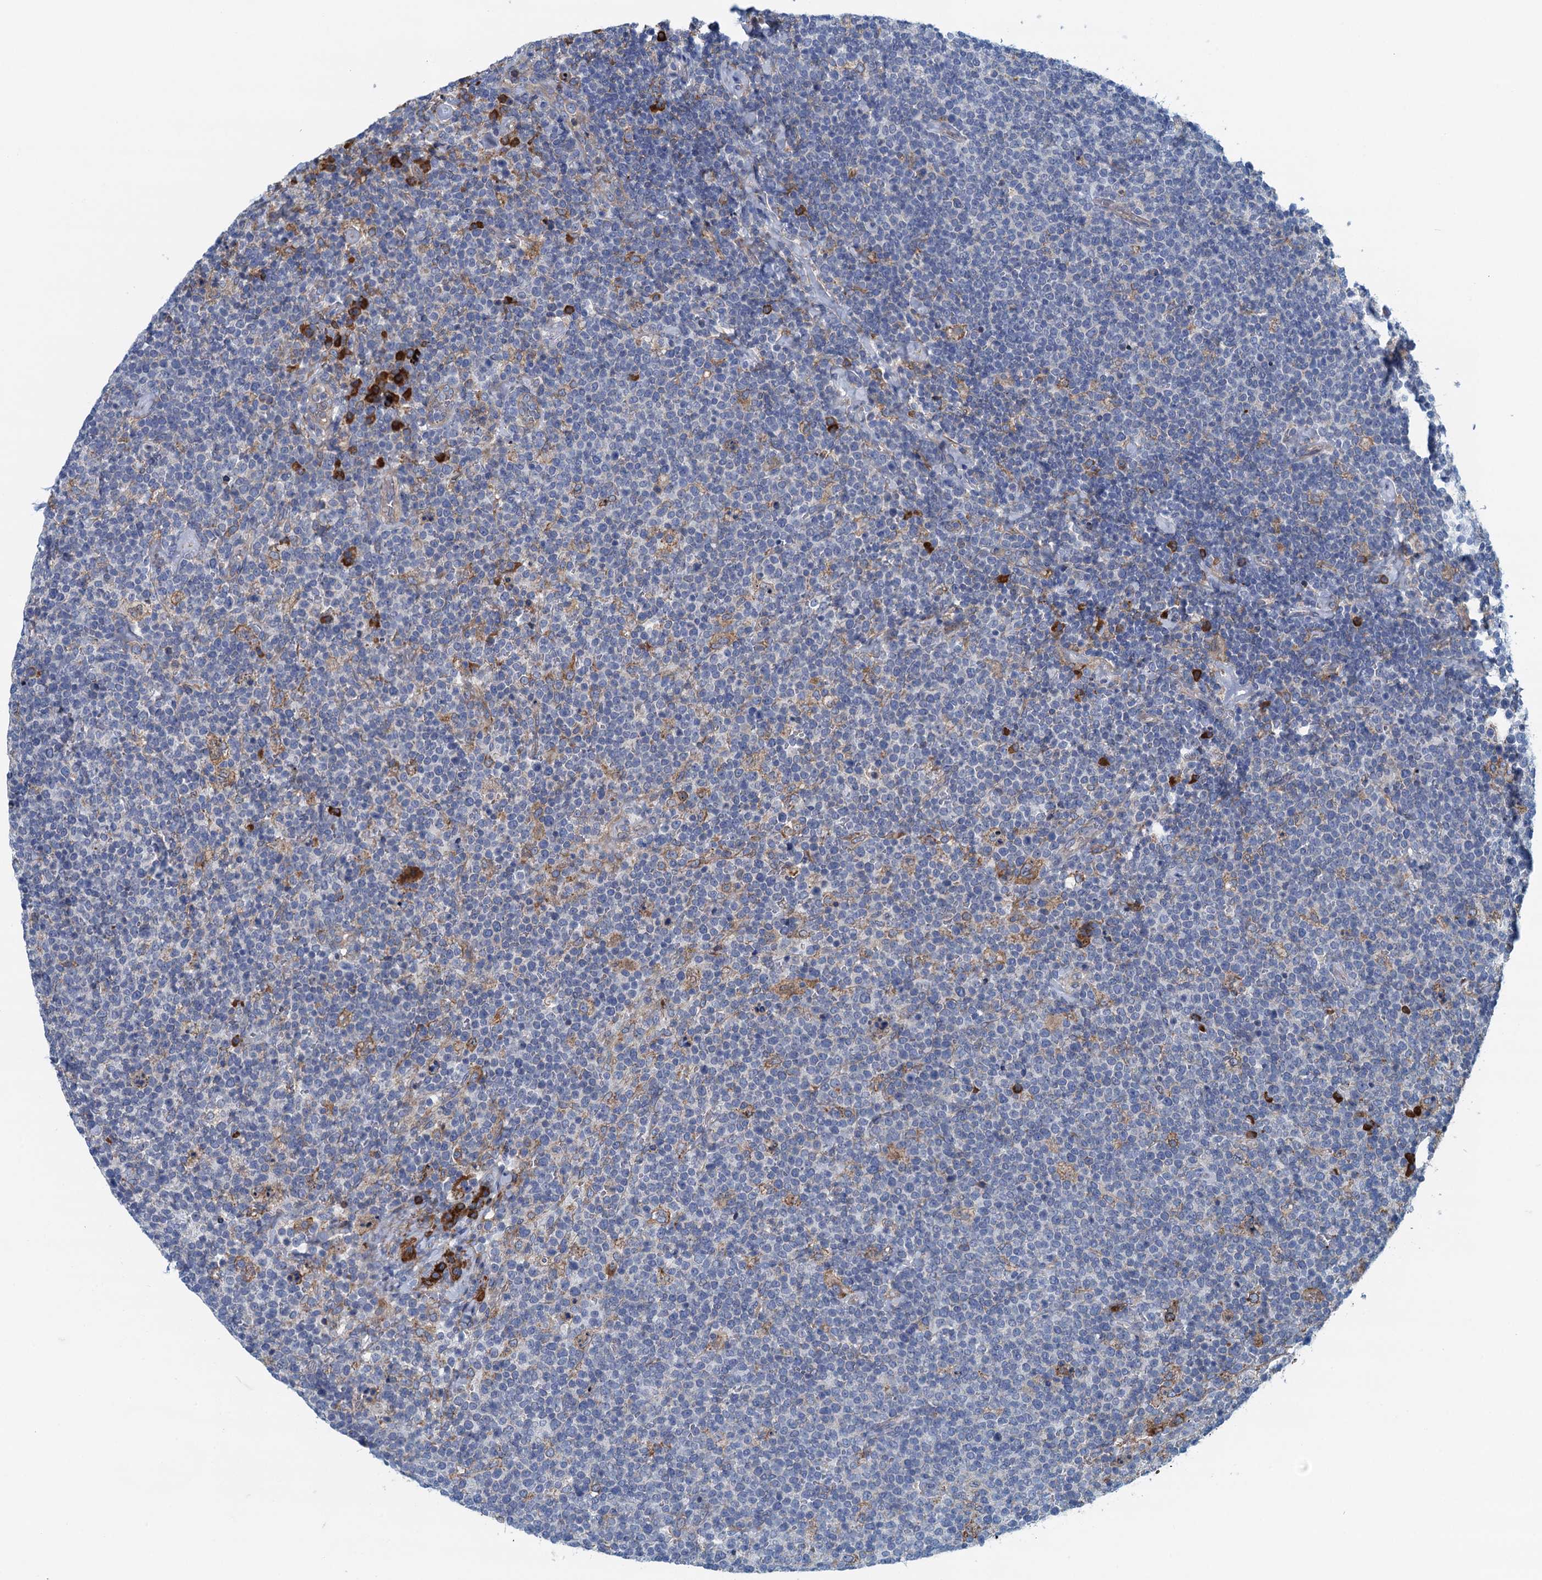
{"staining": {"intensity": "negative", "quantity": "none", "location": "none"}, "tissue": "lymphoma", "cell_type": "Tumor cells", "image_type": "cancer", "snomed": [{"axis": "morphology", "description": "Malignant lymphoma, non-Hodgkin's type, High grade"}, {"axis": "topography", "description": "Lymph node"}], "caption": "This image is of high-grade malignant lymphoma, non-Hodgkin's type stained with immunohistochemistry to label a protein in brown with the nuclei are counter-stained blue. There is no expression in tumor cells.", "gene": "MYDGF", "patient": {"sex": "male", "age": 61}}